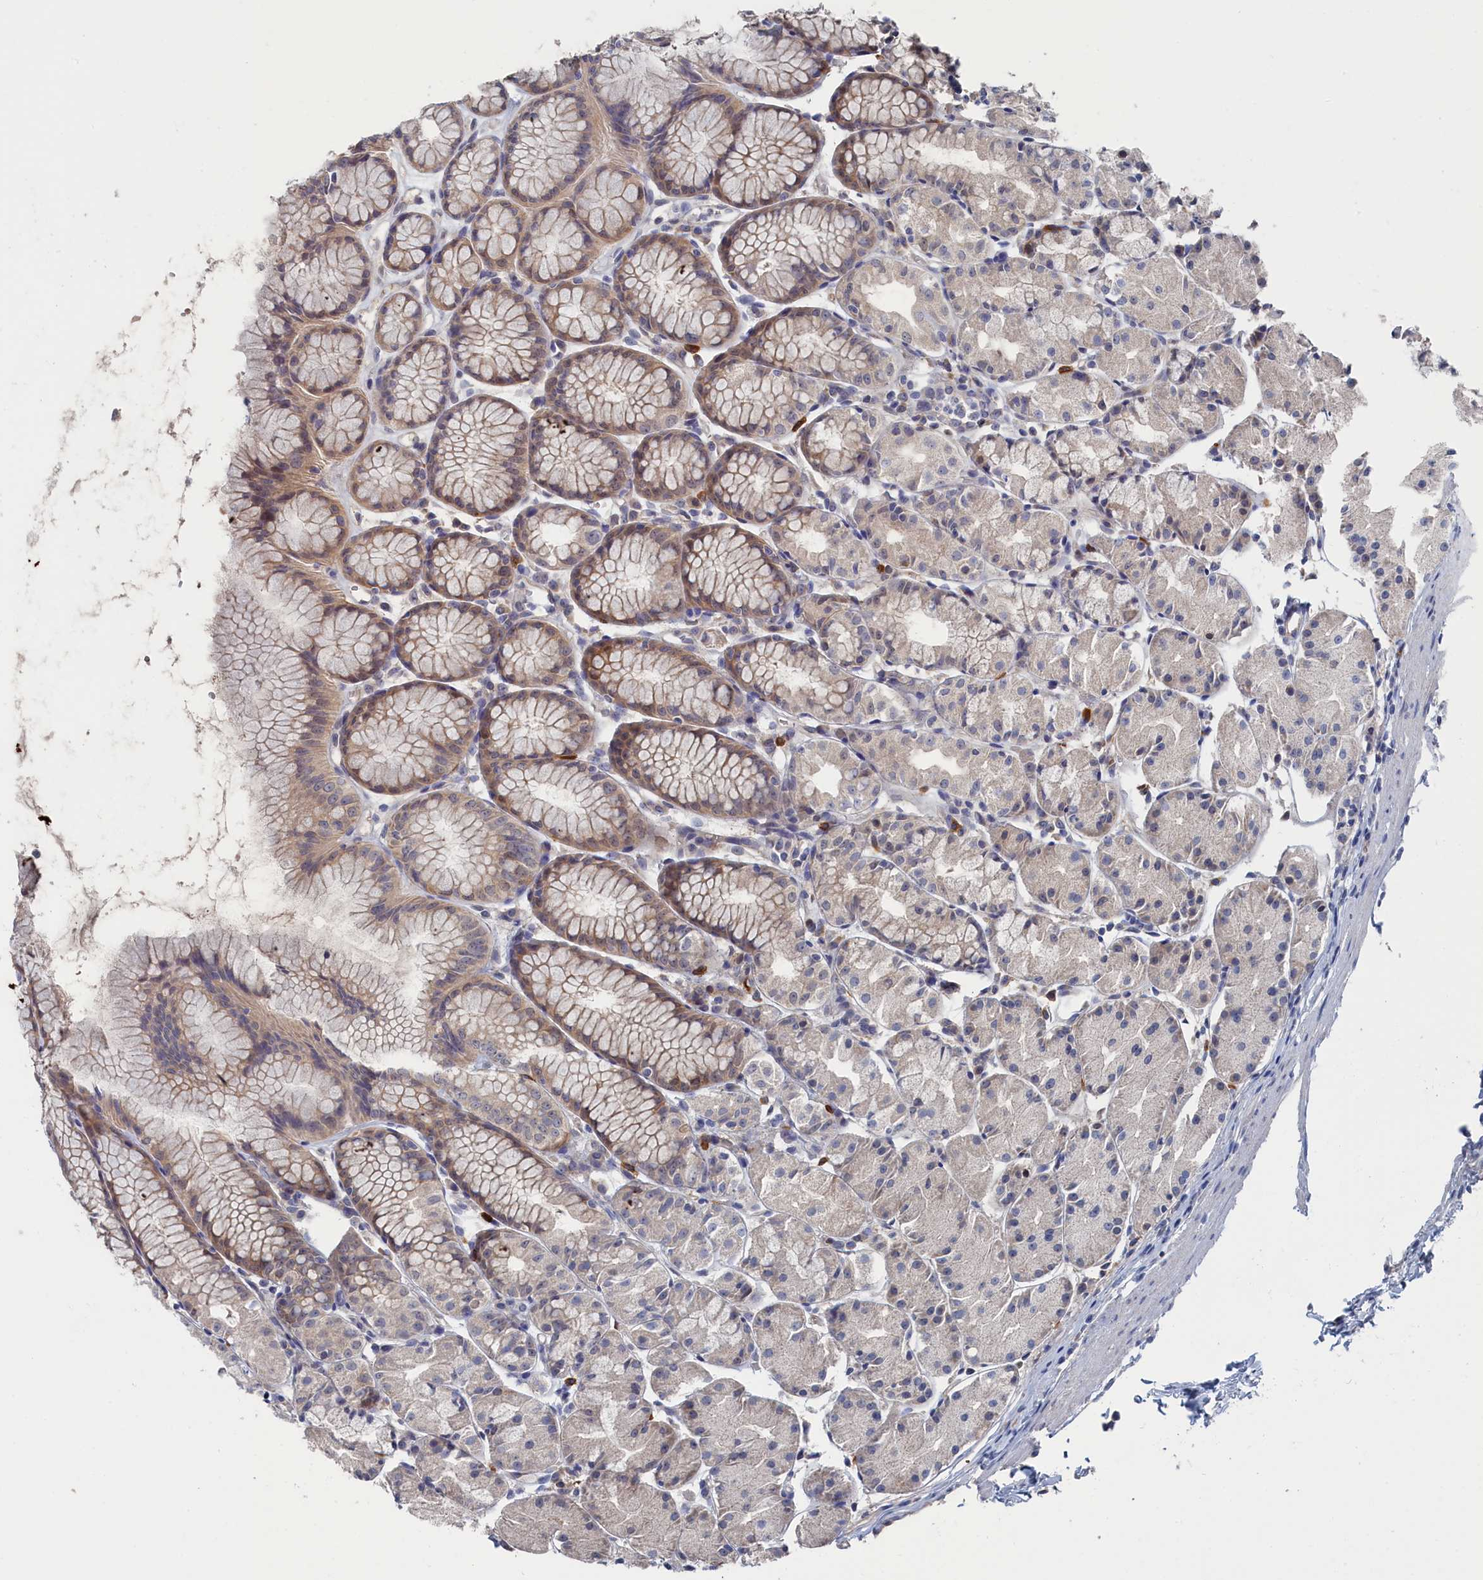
{"staining": {"intensity": "moderate", "quantity": "<25%", "location": "cytoplasmic/membranous"}, "tissue": "stomach", "cell_type": "Glandular cells", "image_type": "normal", "snomed": [{"axis": "morphology", "description": "Normal tissue, NOS"}, {"axis": "topography", "description": "Stomach, upper"}], "caption": "Brown immunohistochemical staining in normal human stomach shows moderate cytoplasmic/membranous staining in about <25% of glandular cells.", "gene": "IRGQ", "patient": {"sex": "male", "age": 47}}